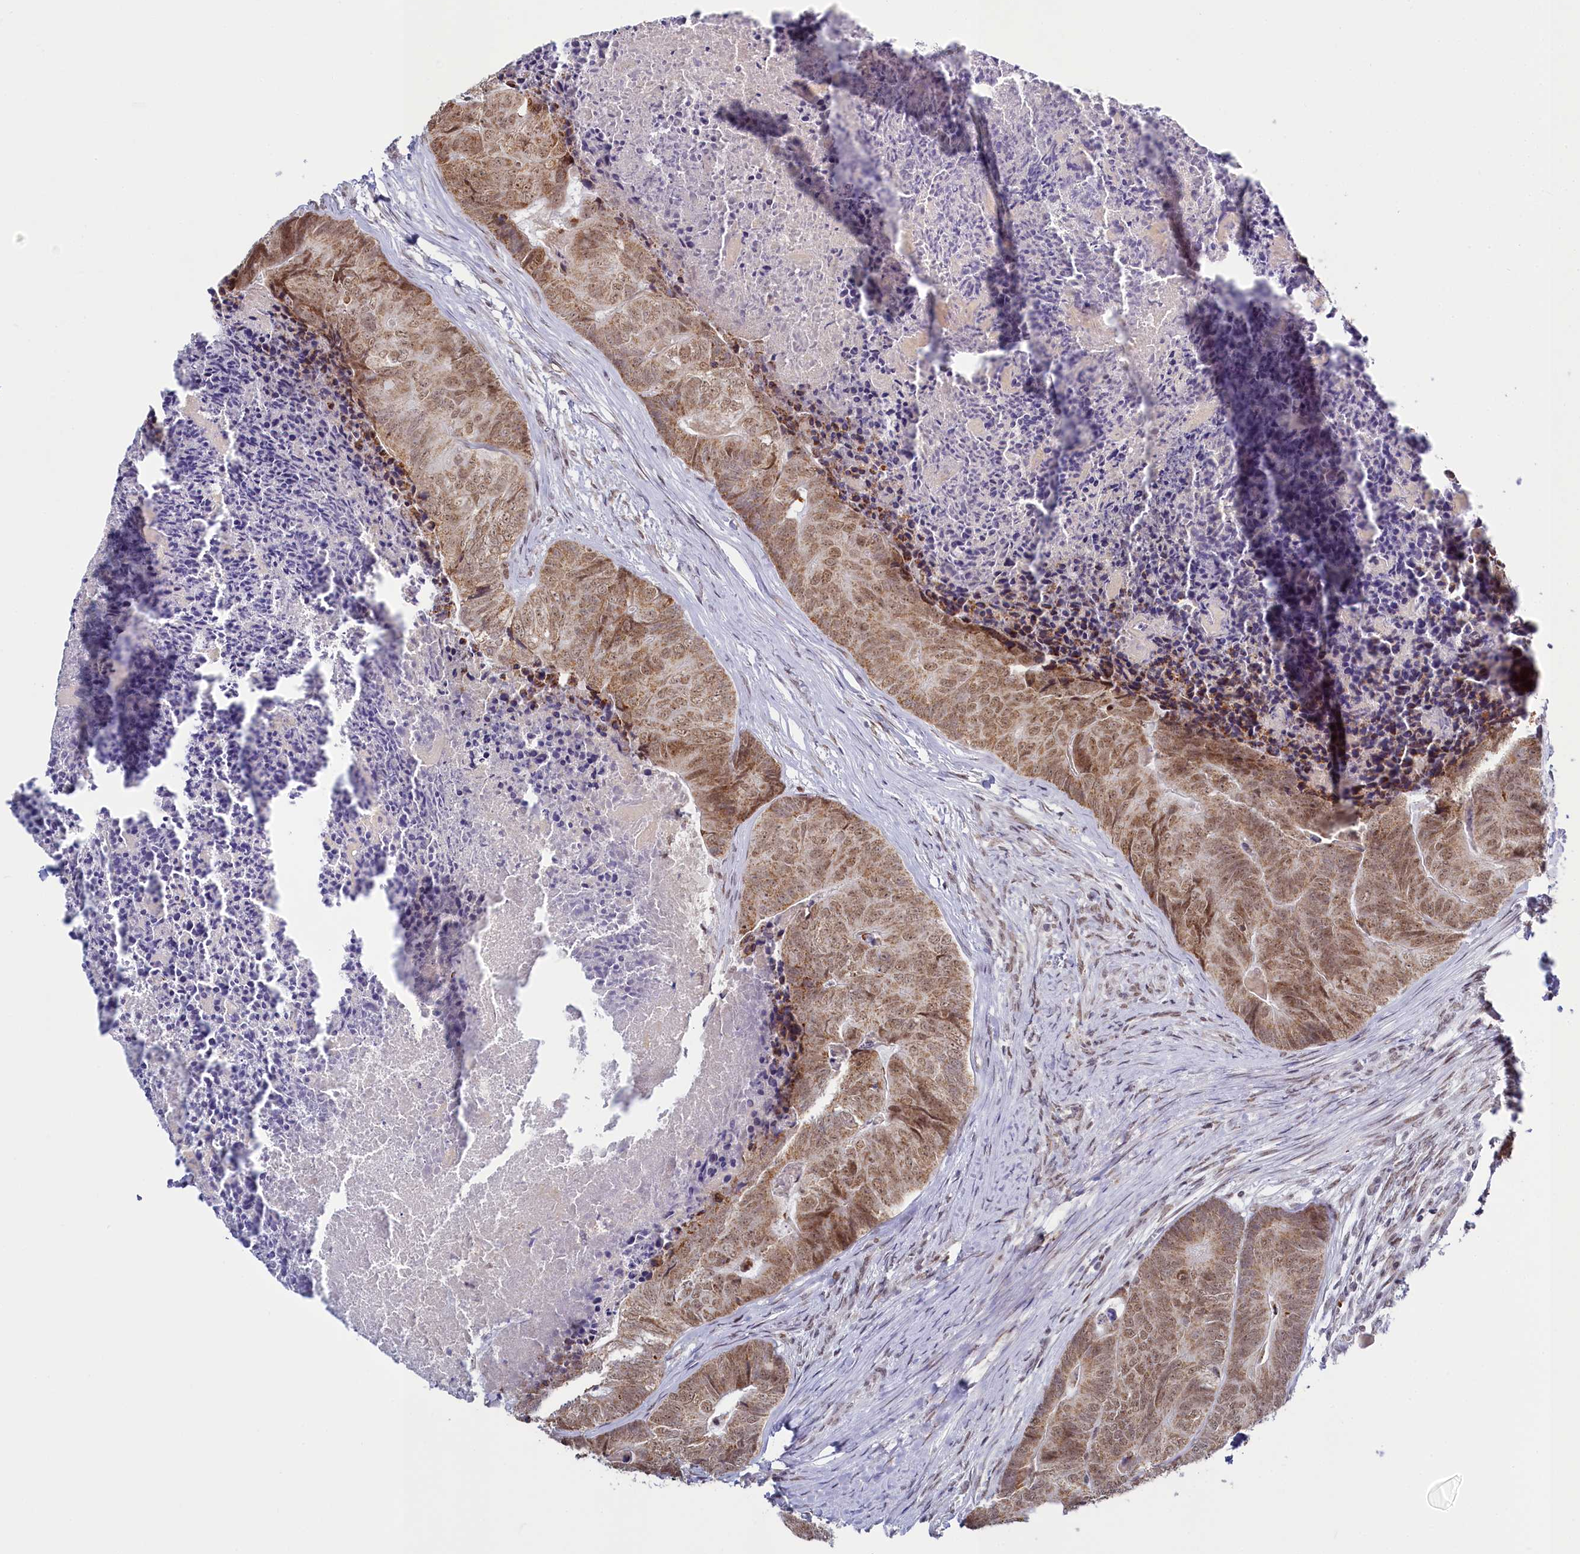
{"staining": {"intensity": "moderate", "quantity": ">75%", "location": "cytoplasmic/membranous,nuclear"}, "tissue": "colorectal cancer", "cell_type": "Tumor cells", "image_type": "cancer", "snomed": [{"axis": "morphology", "description": "Adenocarcinoma, NOS"}, {"axis": "topography", "description": "Colon"}], "caption": "Immunohistochemical staining of human colorectal adenocarcinoma reveals moderate cytoplasmic/membranous and nuclear protein staining in approximately >75% of tumor cells.", "gene": "PPHLN1", "patient": {"sex": "female", "age": 67}}